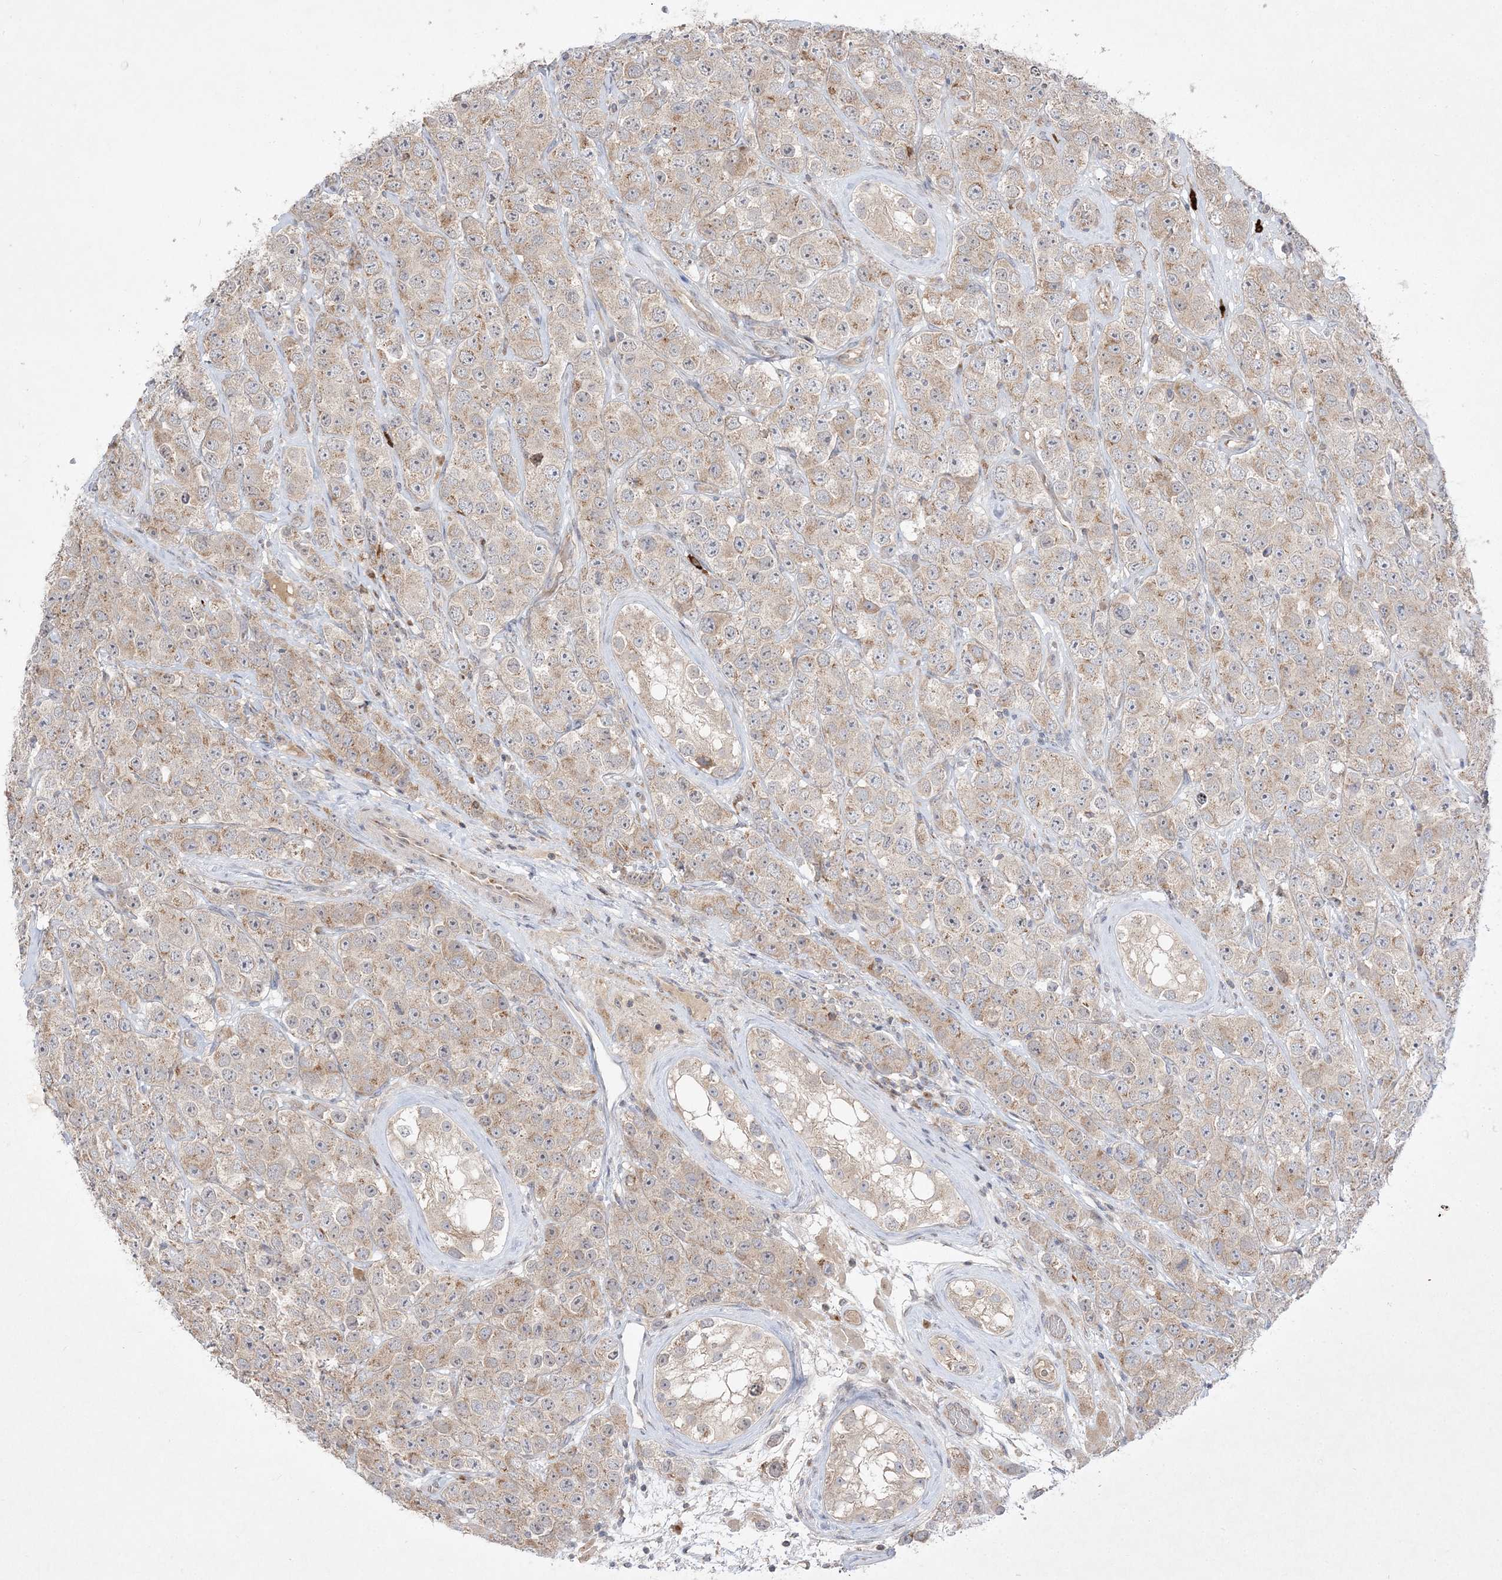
{"staining": {"intensity": "weak", "quantity": ">75%", "location": "cytoplasmic/membranous"}, "tissue": "testis cancer", "cell_type": "Tumor cells", "image_type": "cancer", "snomed": [{"axis": "morphology", "description": "Seminoma, NOS"}, {"axis": "topography", "description": "Testis"}], "caption": "This photomicrograph reveals testis cancer (seminoma) stained with immunohistochemistry (IHC) to label a protein in brown. The cytoplasmic/membranous of tumor cells show weak positivity for the protein. Nuclei are counter-stained blue.", "gene": "CLNK", "patient": {"sex": "male", "age": 28}}